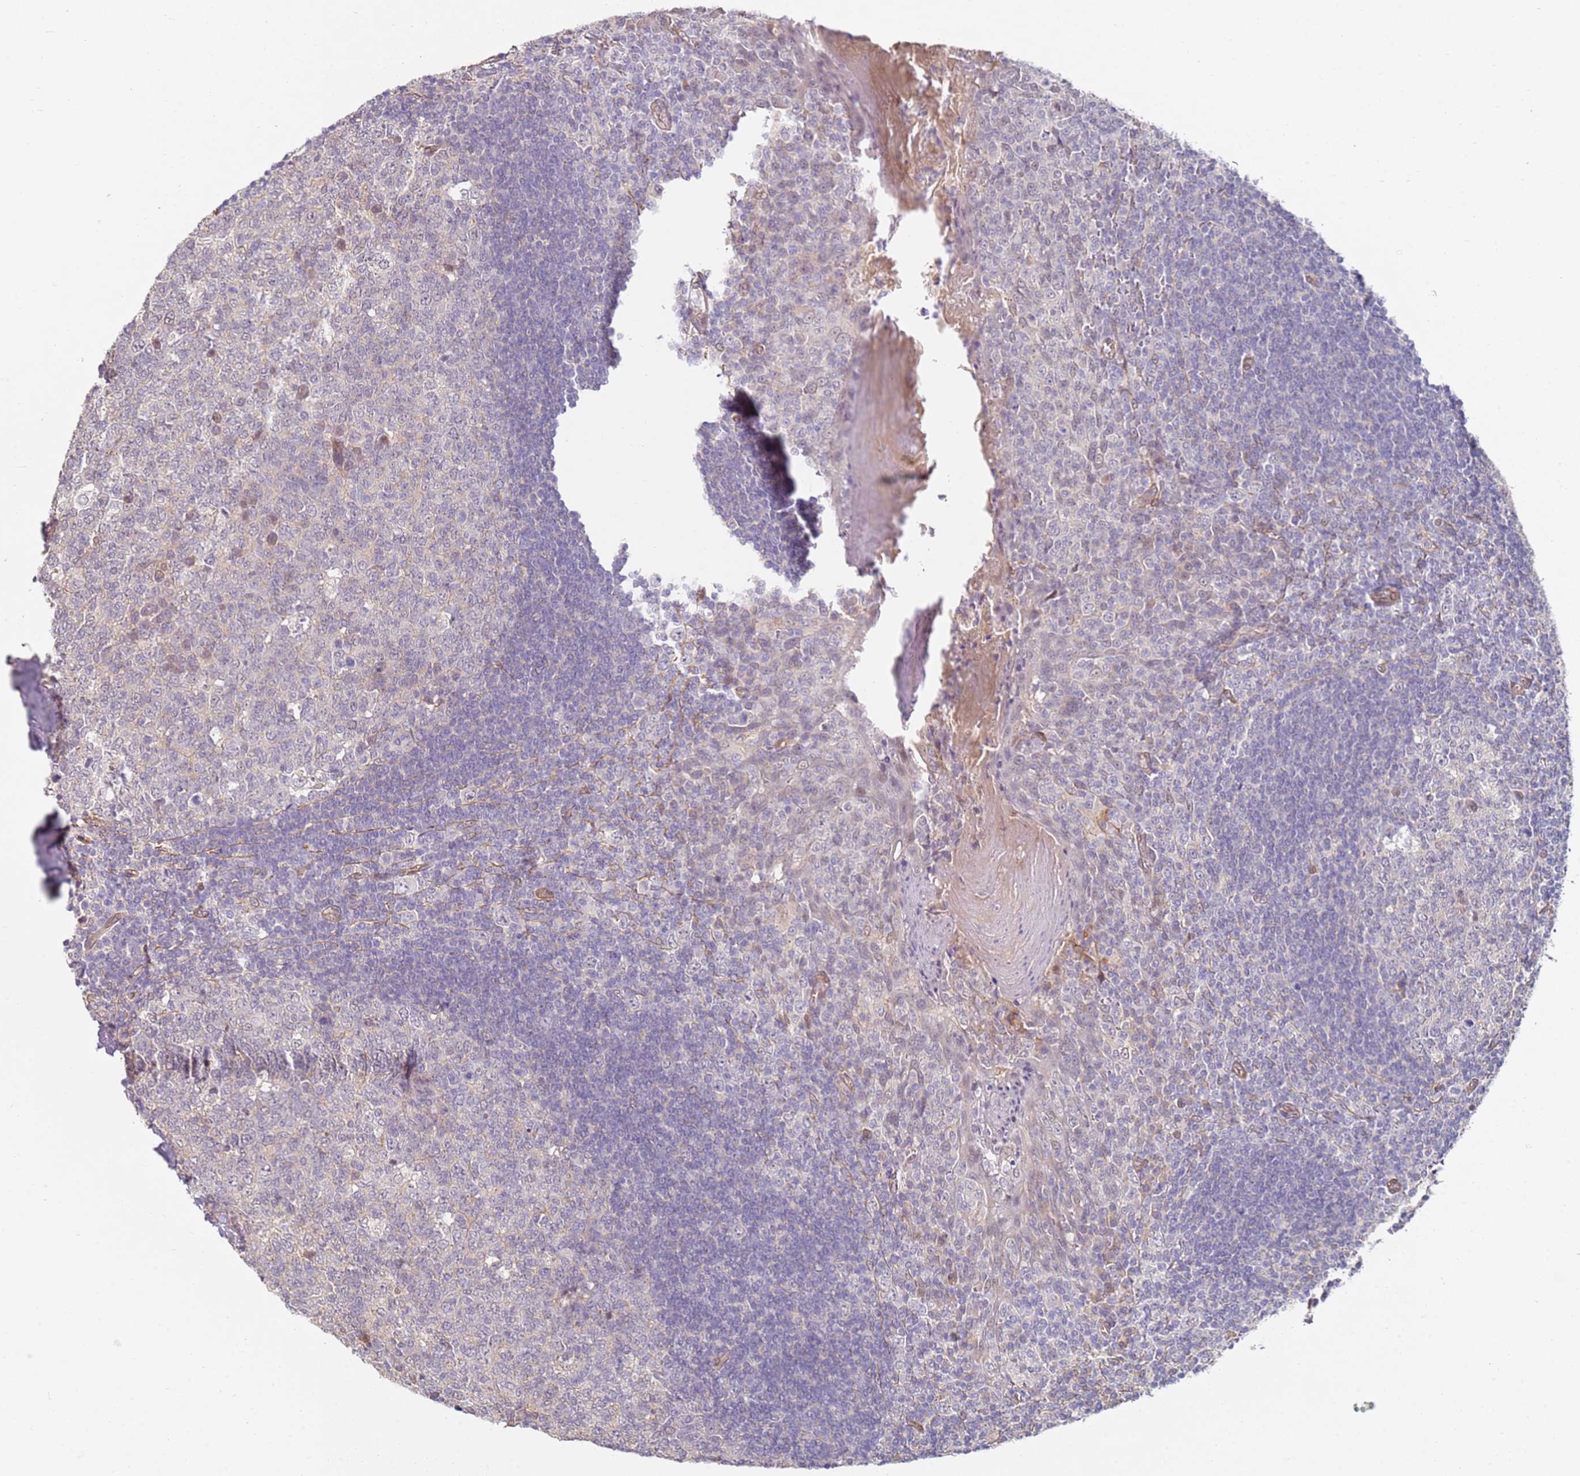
{"staining": {"intensity": "negative", "quantity": "none", "location": "none"}, "tissue": "tonsil", "cell_type": "Germinal center cells", "image_type": "normal", "snomed": [{"axis": "morphology", "description": "Normal tissue, NOS"}, {"axis": "topography", "description": "Tonsil"}], "caption": "Protein analysis of normal tonsil reveals no significant positivity in germinal center cells. (Stains: DAB immunohistochemistry (IHC) with hematoxylin counter stain, Microscopy: brightfield microscopy at high magnification).", "gene": "WDR93", "patient": {"sex": "male", "age": 27}}